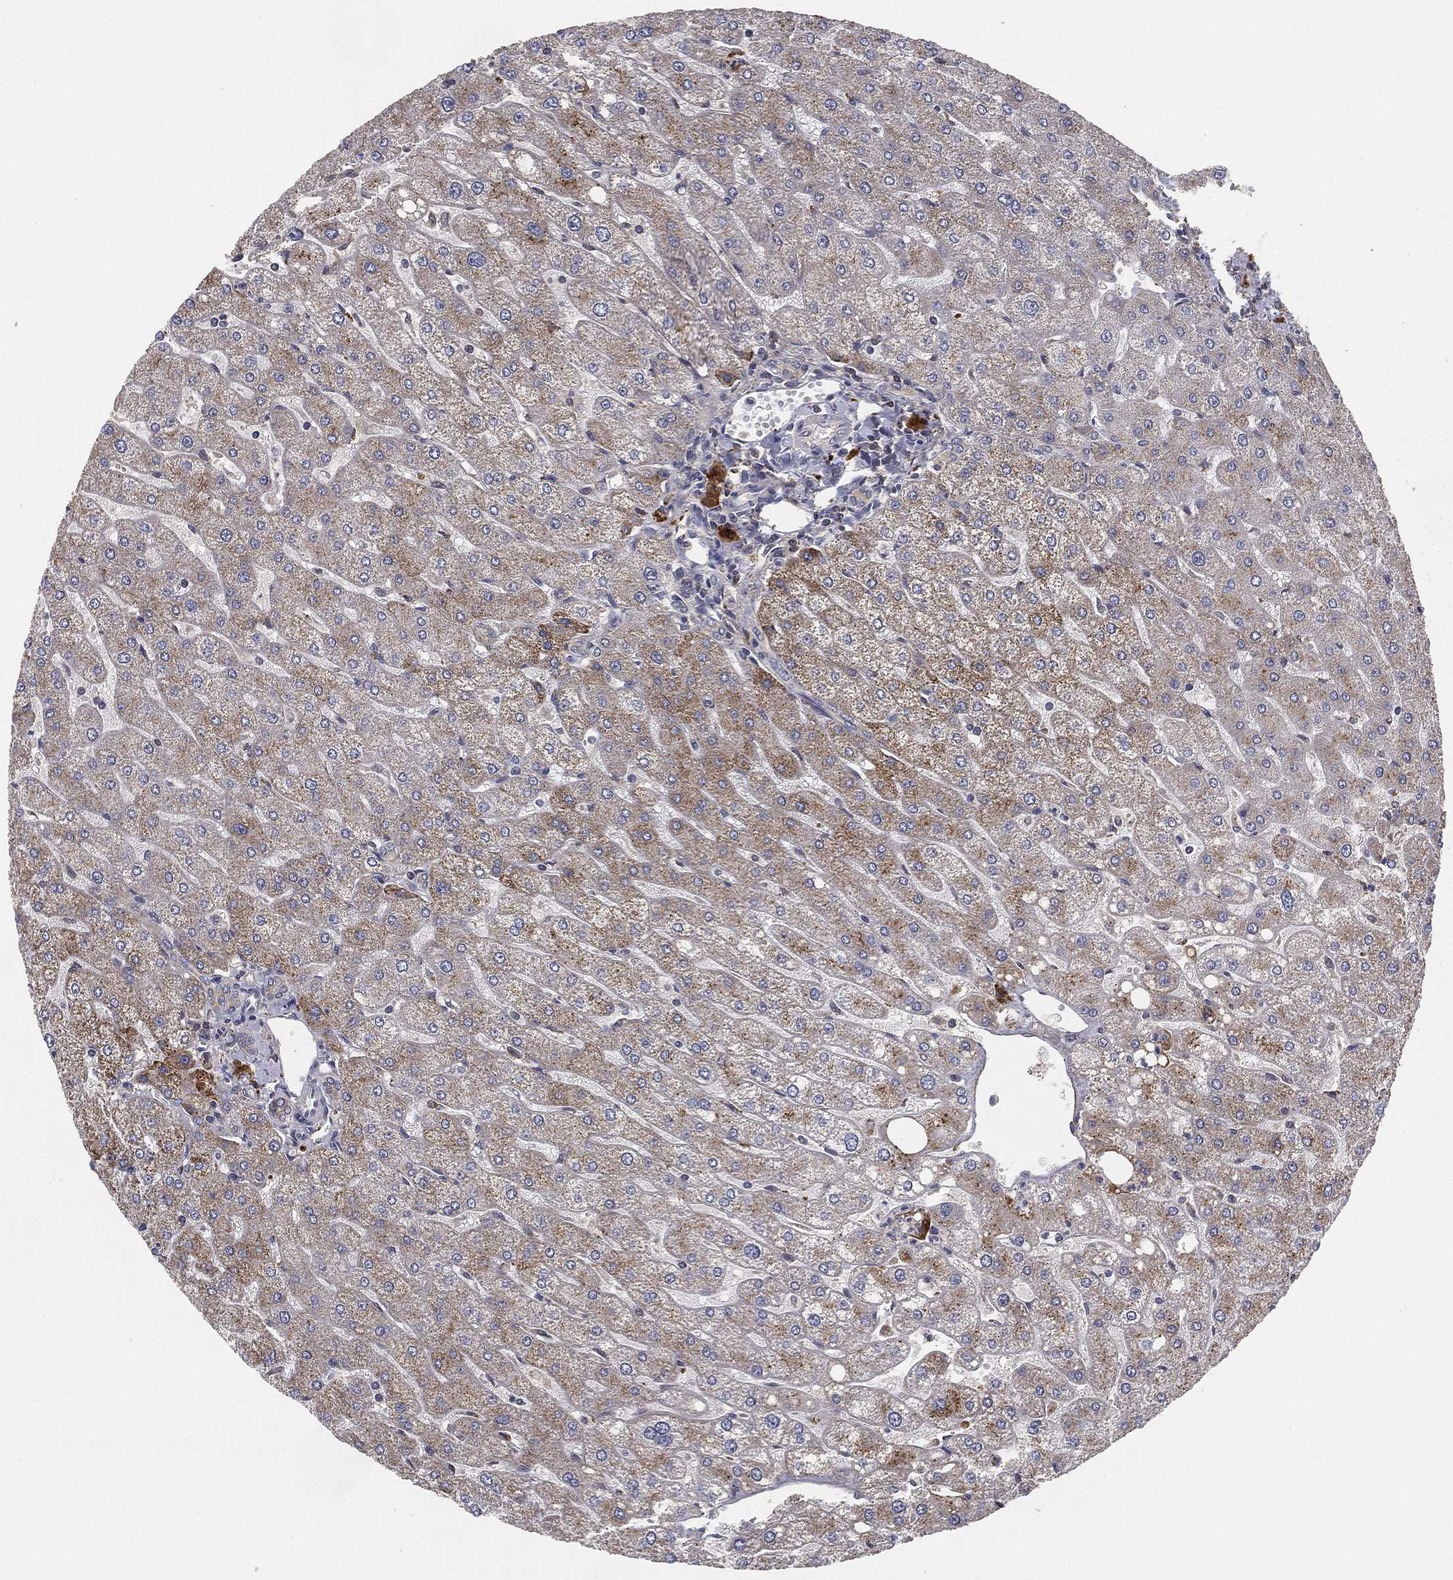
{"staining": {"intensity": "negative", "quantity": "none", "location": "none"}, "tissue": "liver", "cell_type": "Cholangiocytes", "image_type": "normal", "snomed": [{"axis": "morphology", "description": "Normal tissue, NOS"}, {"axis": "topography", "description": "Liver"}], "caption": "Human liver stained for a protein using immunohistochemistry (IHC) reveals no staining in cholangiocytes.", "gene": "CFAP251", "patient": {"sex": "male", "age": 67}}